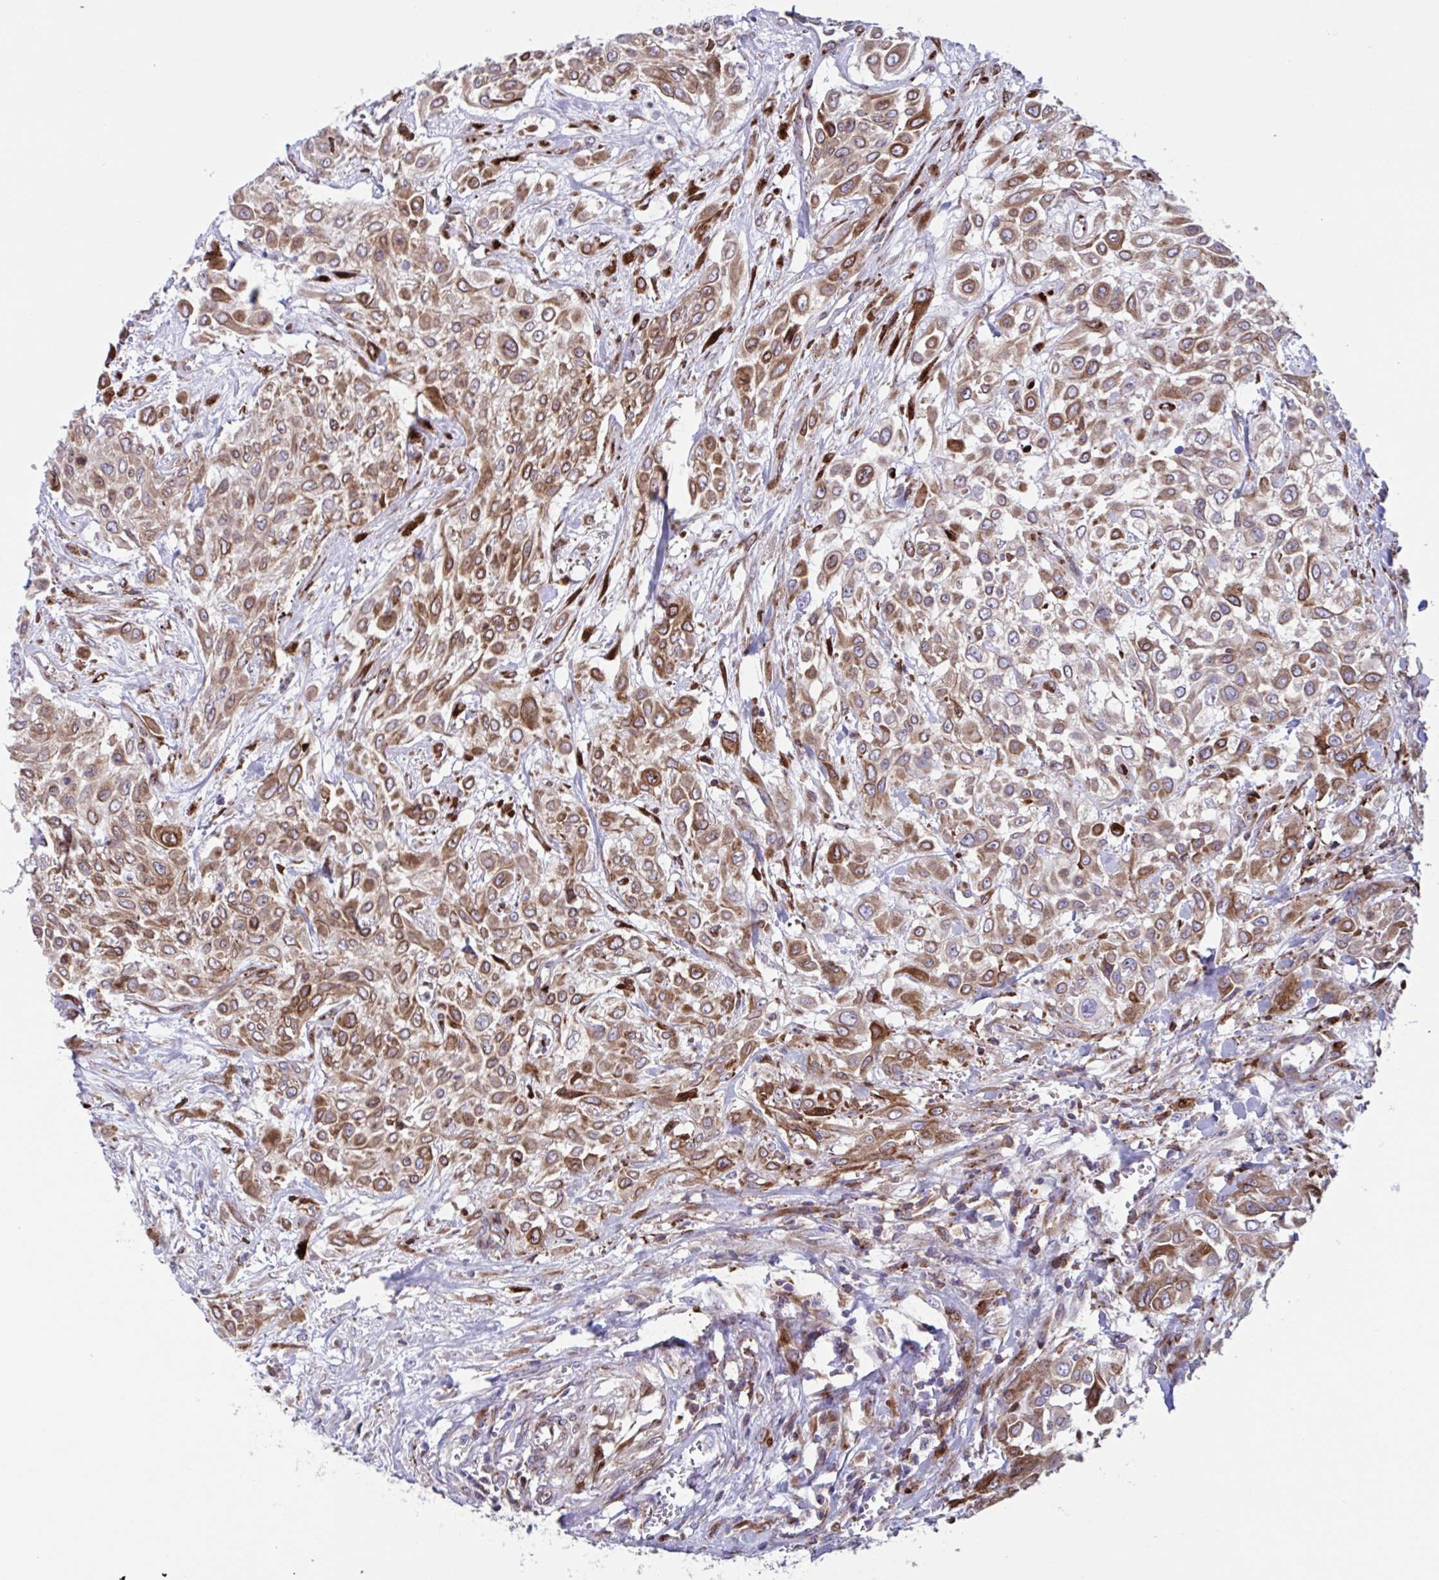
{"staining": {"intensity": "moderate", "quantity": ">75%", "location": "cytoplasmic/membranous"}, "tissue": "urothelial cancer", "cell_type": "Tumor cells", "image_type": "cancer", "snomed": [{"axis": "morphology", "description": "Urothelial carcinoma, High grade"}, {"axis": "topography", "description": "Urinary bladder"}], "caption": "Immunohistochemistry (IHC) micrograph of neoplastic tissue: urothelial carcinoma (high-grade) stained using immunohistochemistry reveals medium levels of moderate protein expression localized specifically in the cytoplasmic/membranous of tumor cells, appearing as a cytoplasmic/membranous brown color.", "gene": "RFK", "patient": {"sex": "male", "age": 57}}